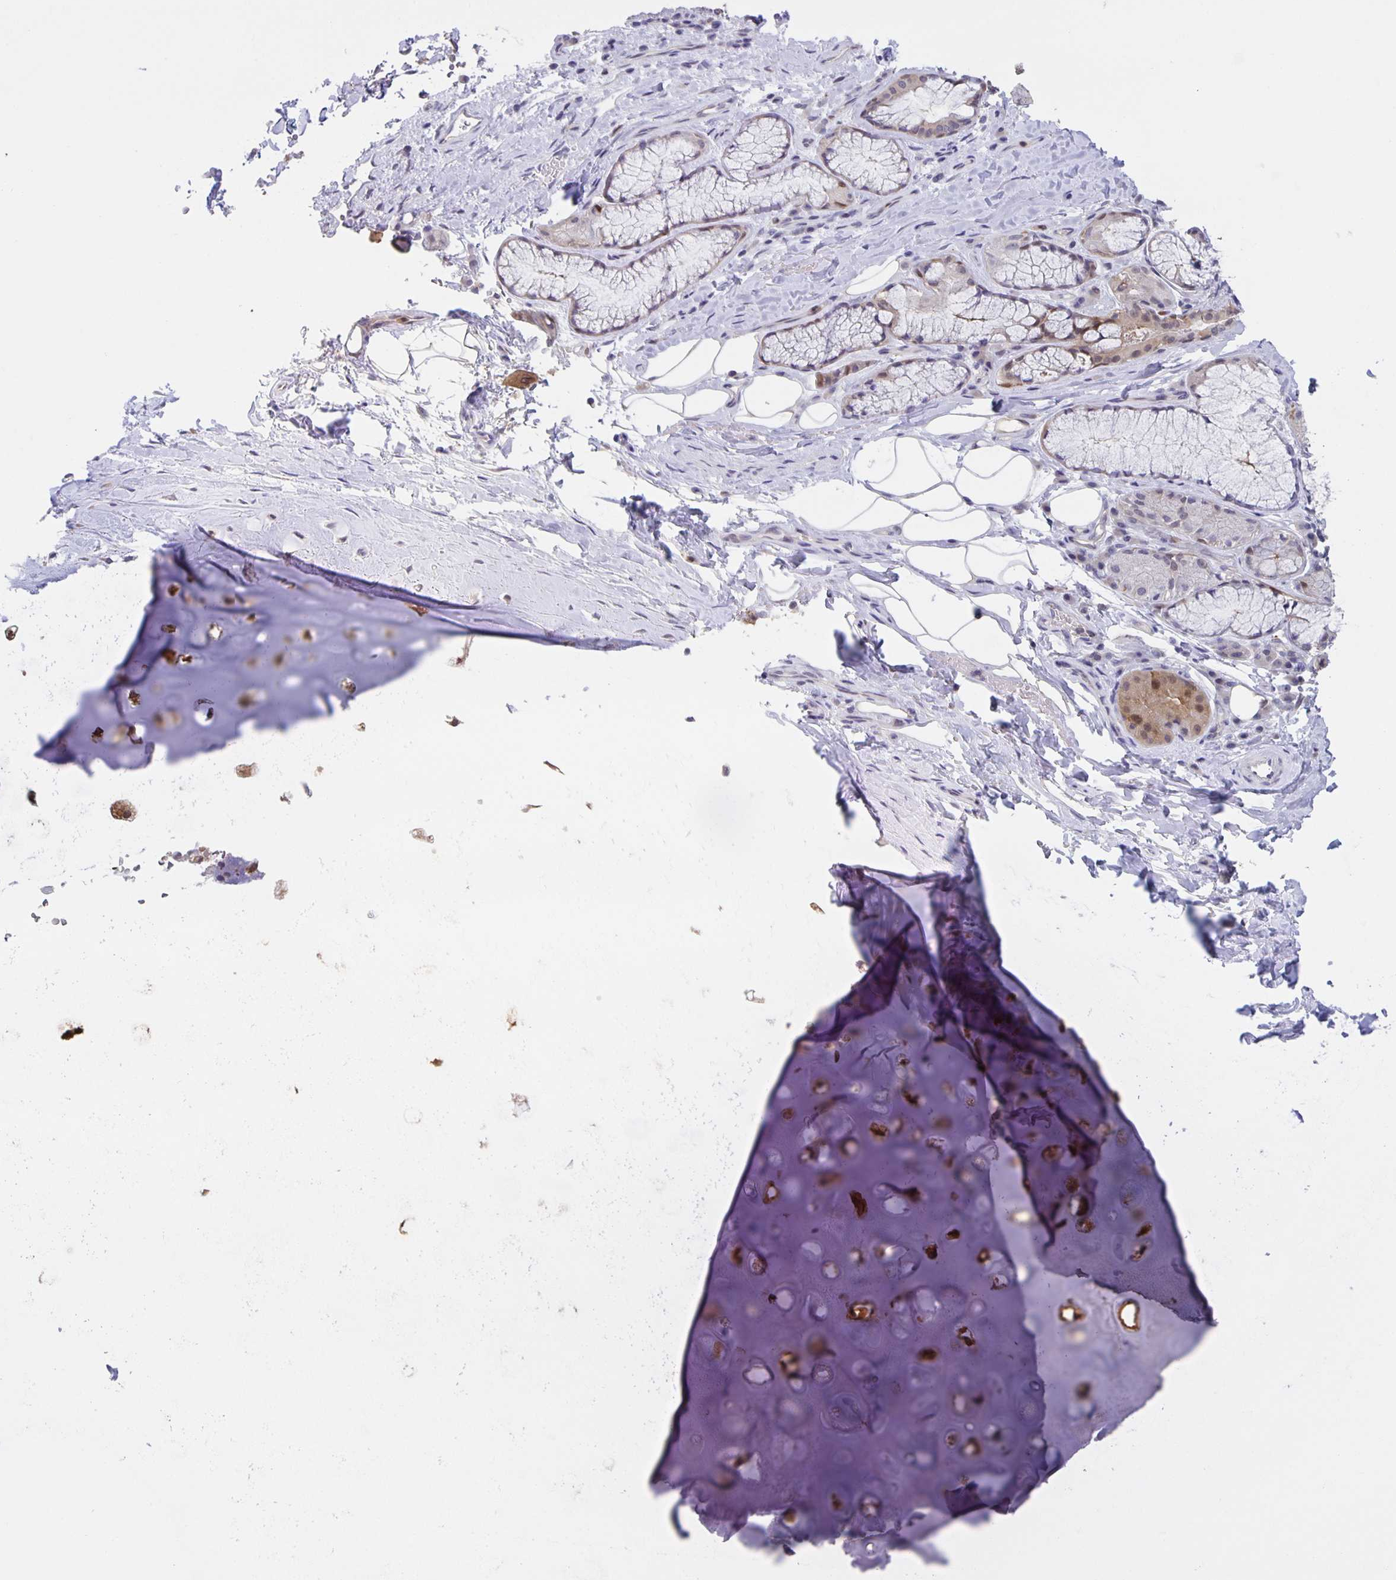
{"staining": {"intensity": "negative", "quantity": "none", "location": "none"}, "tissue": "adipose tissue", "cell_type": "Adipocytes", "image_type": "normal", "snomed": [{"axis": "morphology", "description": "Normal tissue, NOS"}, {"axis": "topography", "description": "Cartilage tissue"}, {"axis": "topography", "description": "Bronchus"}], "caption": "Adipocytes show no significant staining in normal adipose tissue. The staining was performed using DAB to visualize the protein expression in brown, while the nuclei were stained in blue with hematoxylin (Magnification: 20x).", "gene": "MARCHF6", "patient": {"sex": "male", "age": 64}}